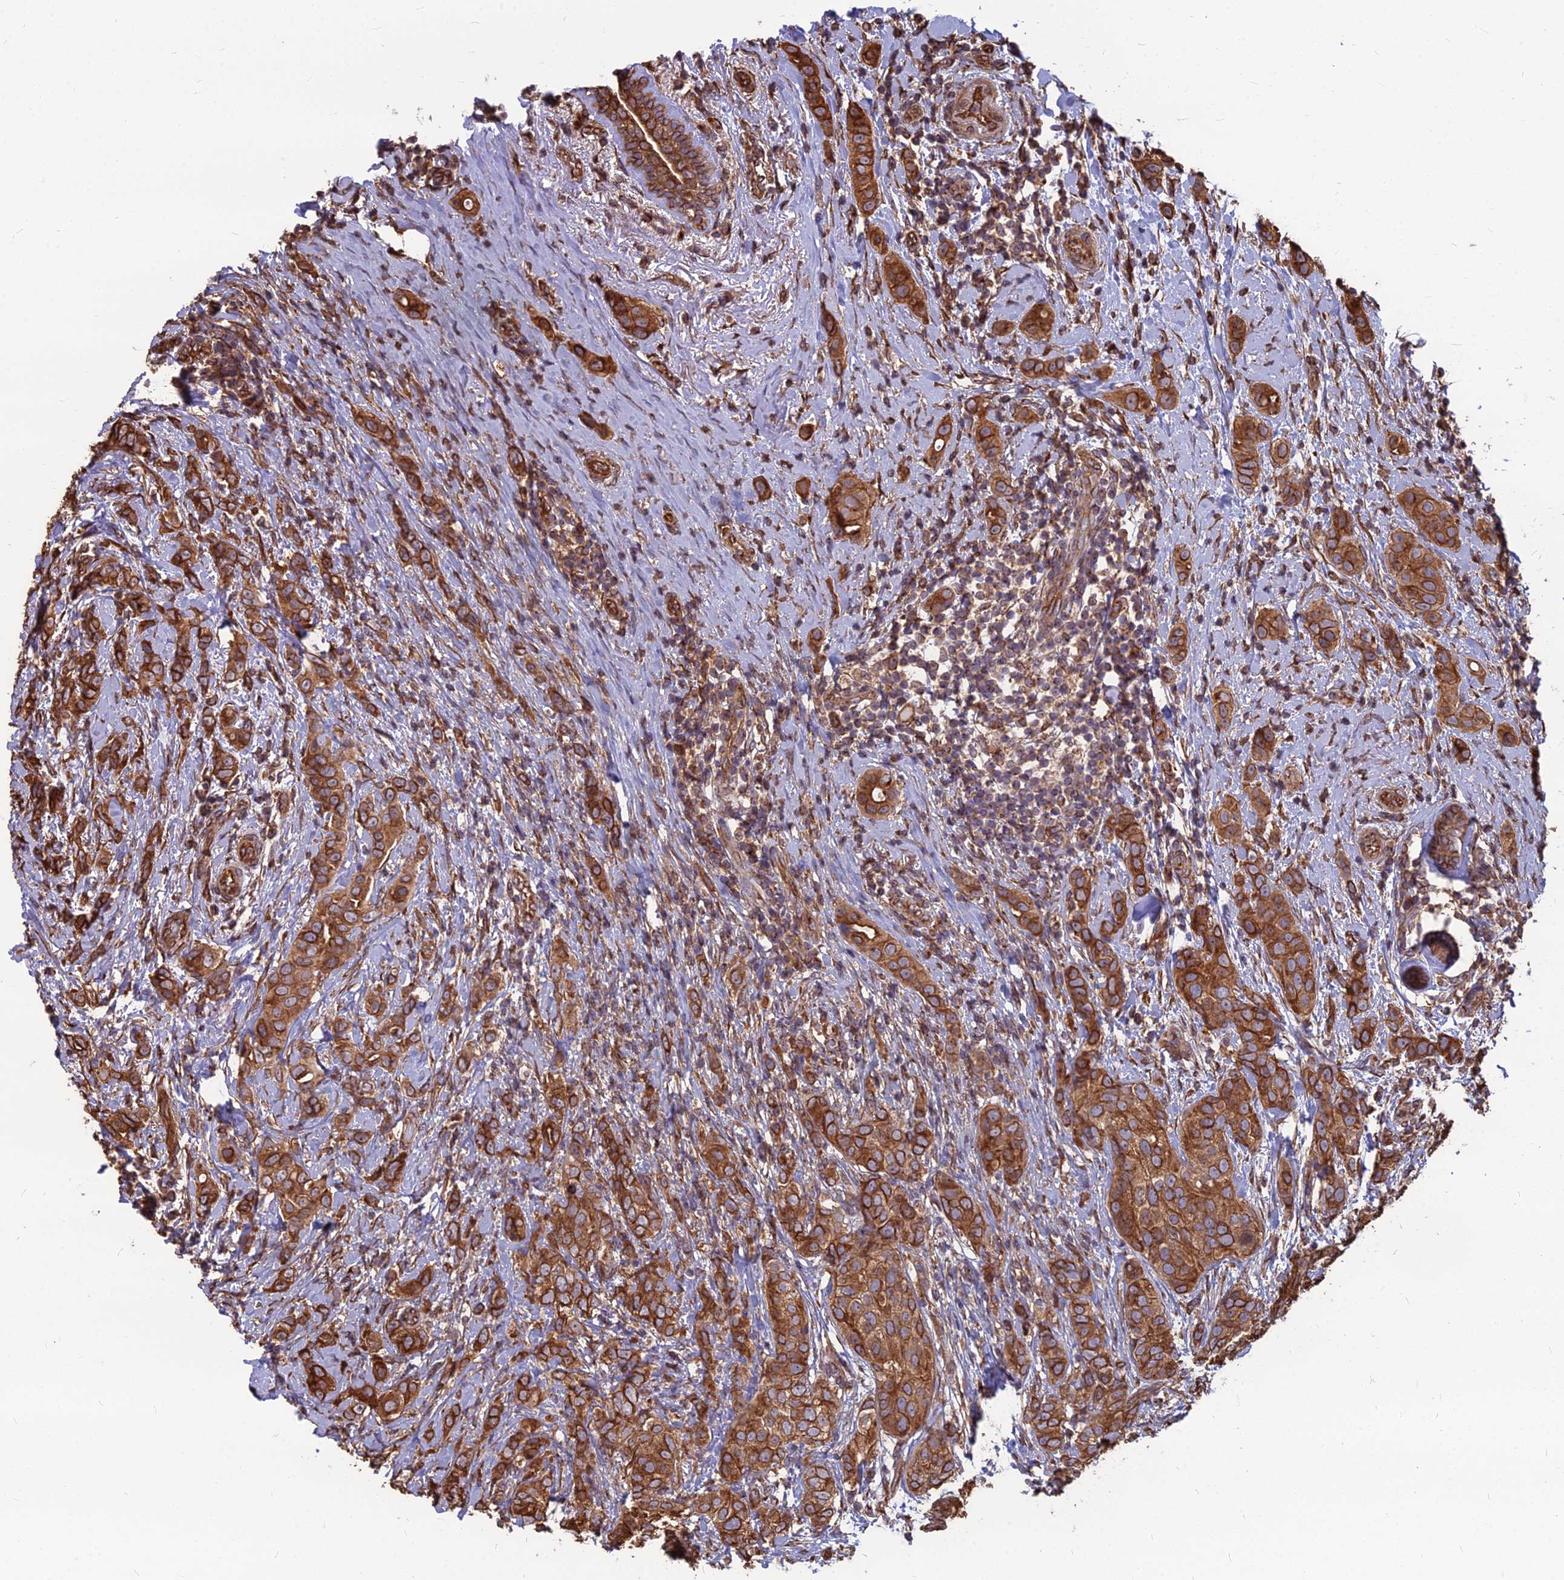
{"staining": {"intensity": "moderate", "quantity": ">75%", "location": "cytoplasmic/membranous"}, "tissue": "breast cancer", "cell_type": "Tumor cells", "image_type": "cancer", "snomed": [{"axis": "morphology", "description": "Lobular carcinoma"}, {"axis": "topography", "description": "Breast"}], "caption": "Protein expression analysis of human breast lobular carcinoma reveals moderate cytoplasmic/membranous expression in about >75% of tumor cells.", "gene": "LSM6", "patient": {"sex": "female", "age": 51}}